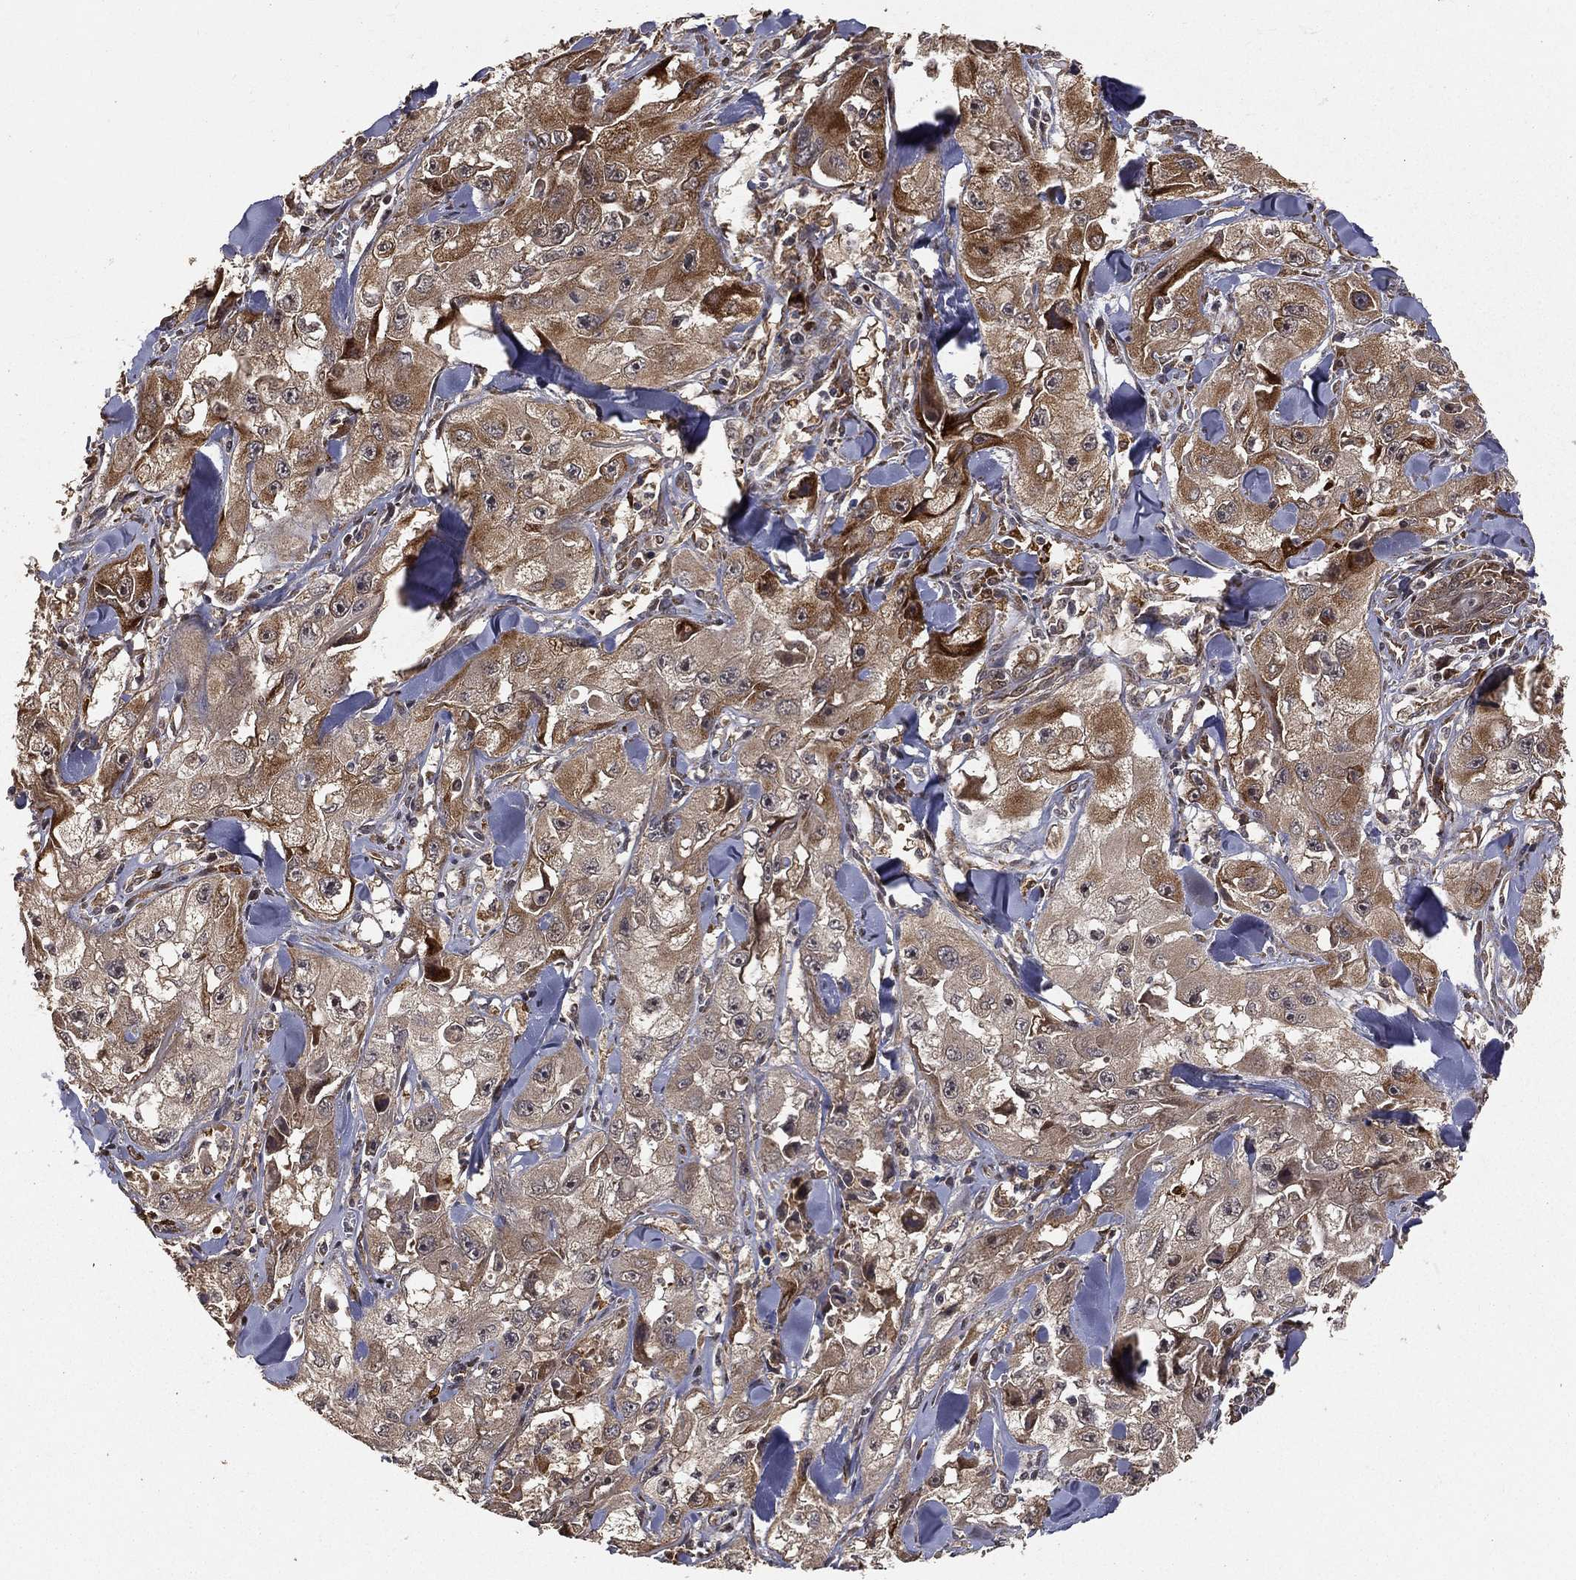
{"staining": {"intensity": "moderate", "quantity": "<25%", "location": "cytoplasmic/membranous"}, "tissue": "skin cancer", "cell_type": "Tumor cells", "image_type": "cancer", "snomed": [{"axis": "morphology", "description": "Squamous cell carcinoma, NOS"}, {"axis": "topography", "description": "Skin"}, {"axis": "topography", "description": "Subcutis"}], "caption": "Moderate cytoplasmic/membranous positivity for a protein is seen in approximately <25% of tumor cells of skin cancer (squamous cell carcinoma) using IHC.", "gene": "MAPK1", "patient": {"sex": "male", "age": 73}}